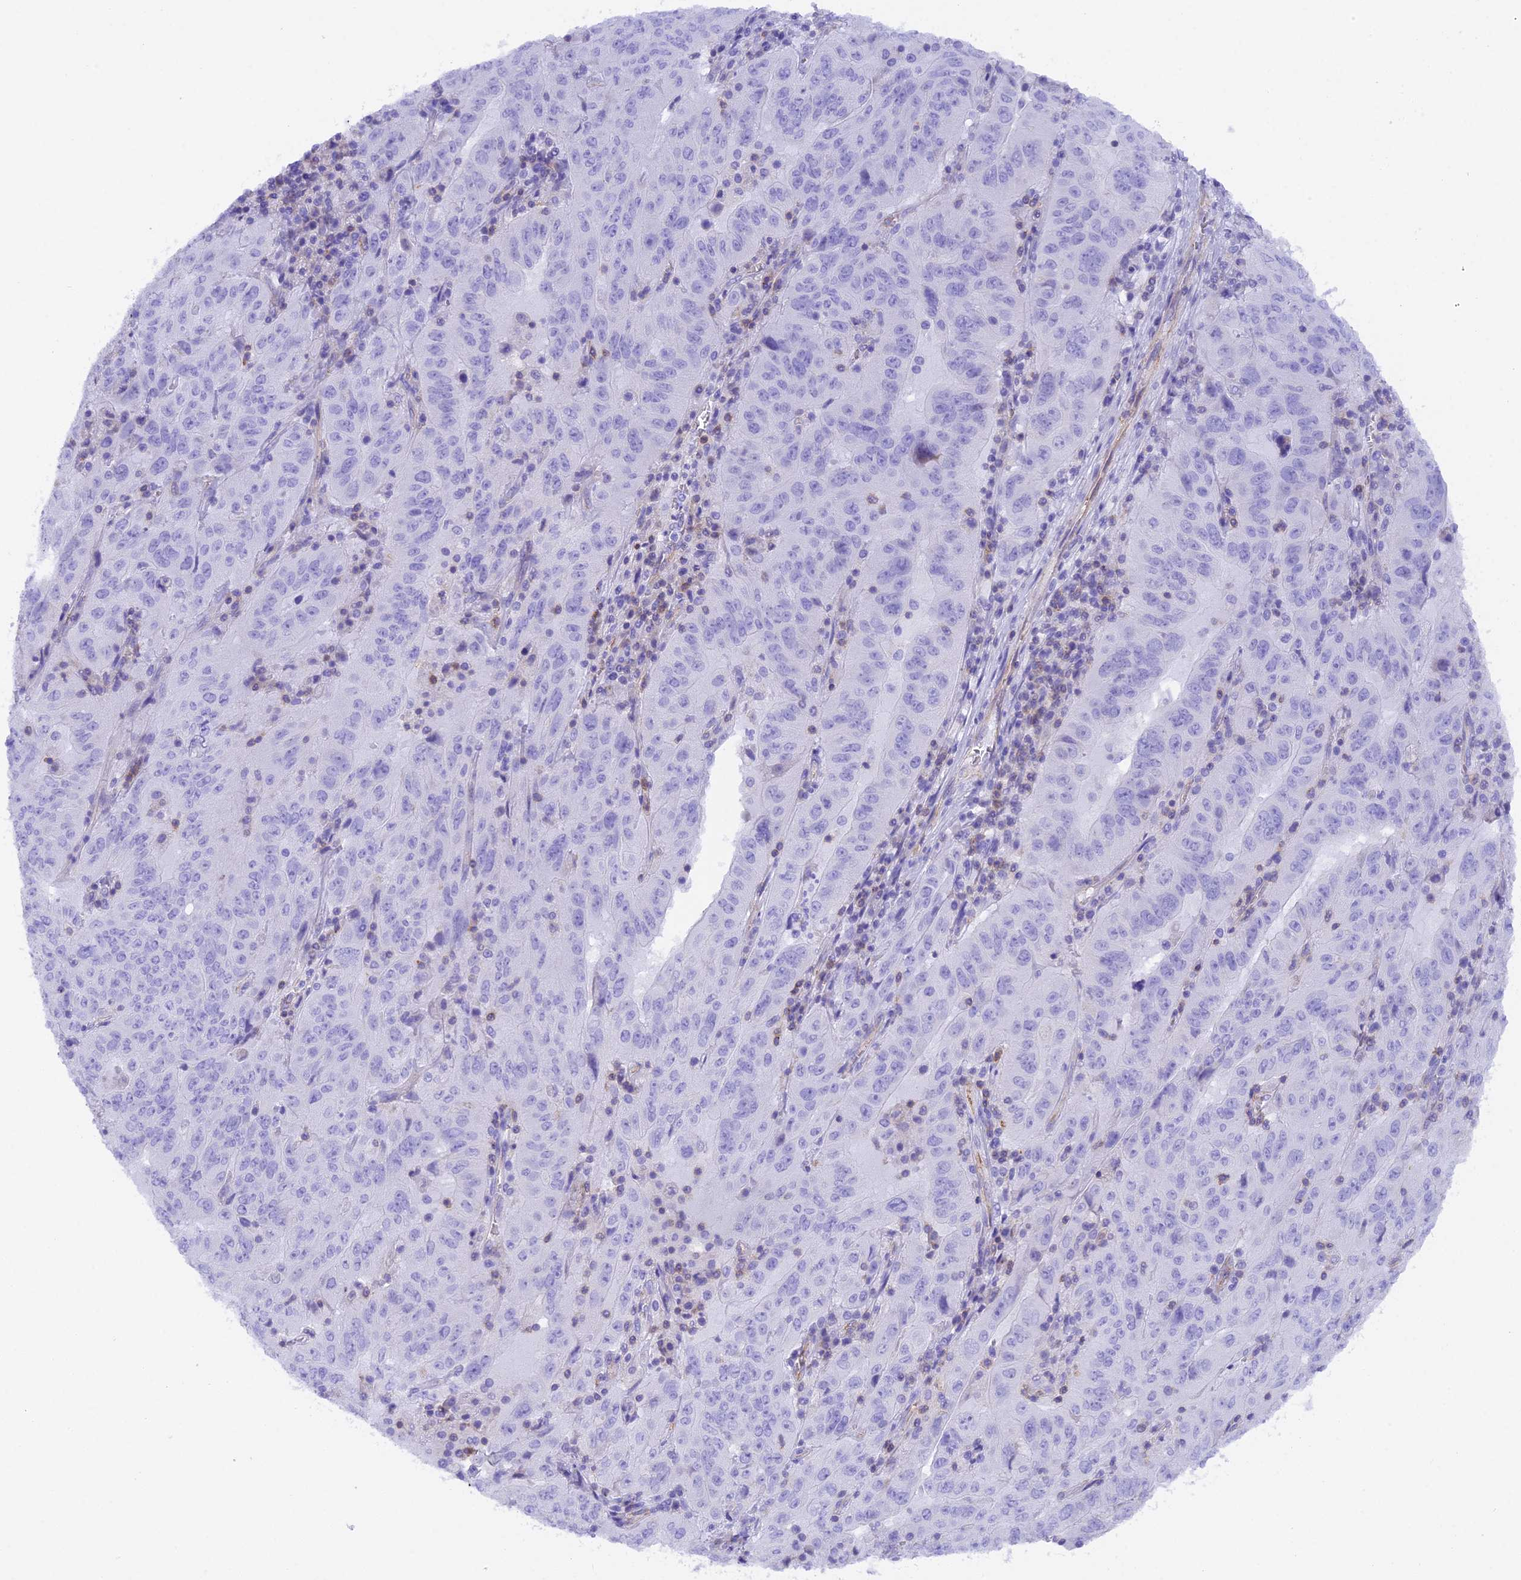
{"staining": {"intensity": "negative", "quantity": "none", "location": "none"}, "tissue": "pancreatic cancer", "cell_type": "Tumor cells", "image_type": "cancer", "snomed": [{"axis": "morphology", "description": "Adenocarcinoma, NOS"}, {"axis": "topography", "description": "Pancreas"}], "caption": "This is an IHC image of pancreatic cancer (adenocarcinoma). There is no staining in tumor cells.", "gene": "FAM193A", "patient": {"sex": "male", "age": 63}}